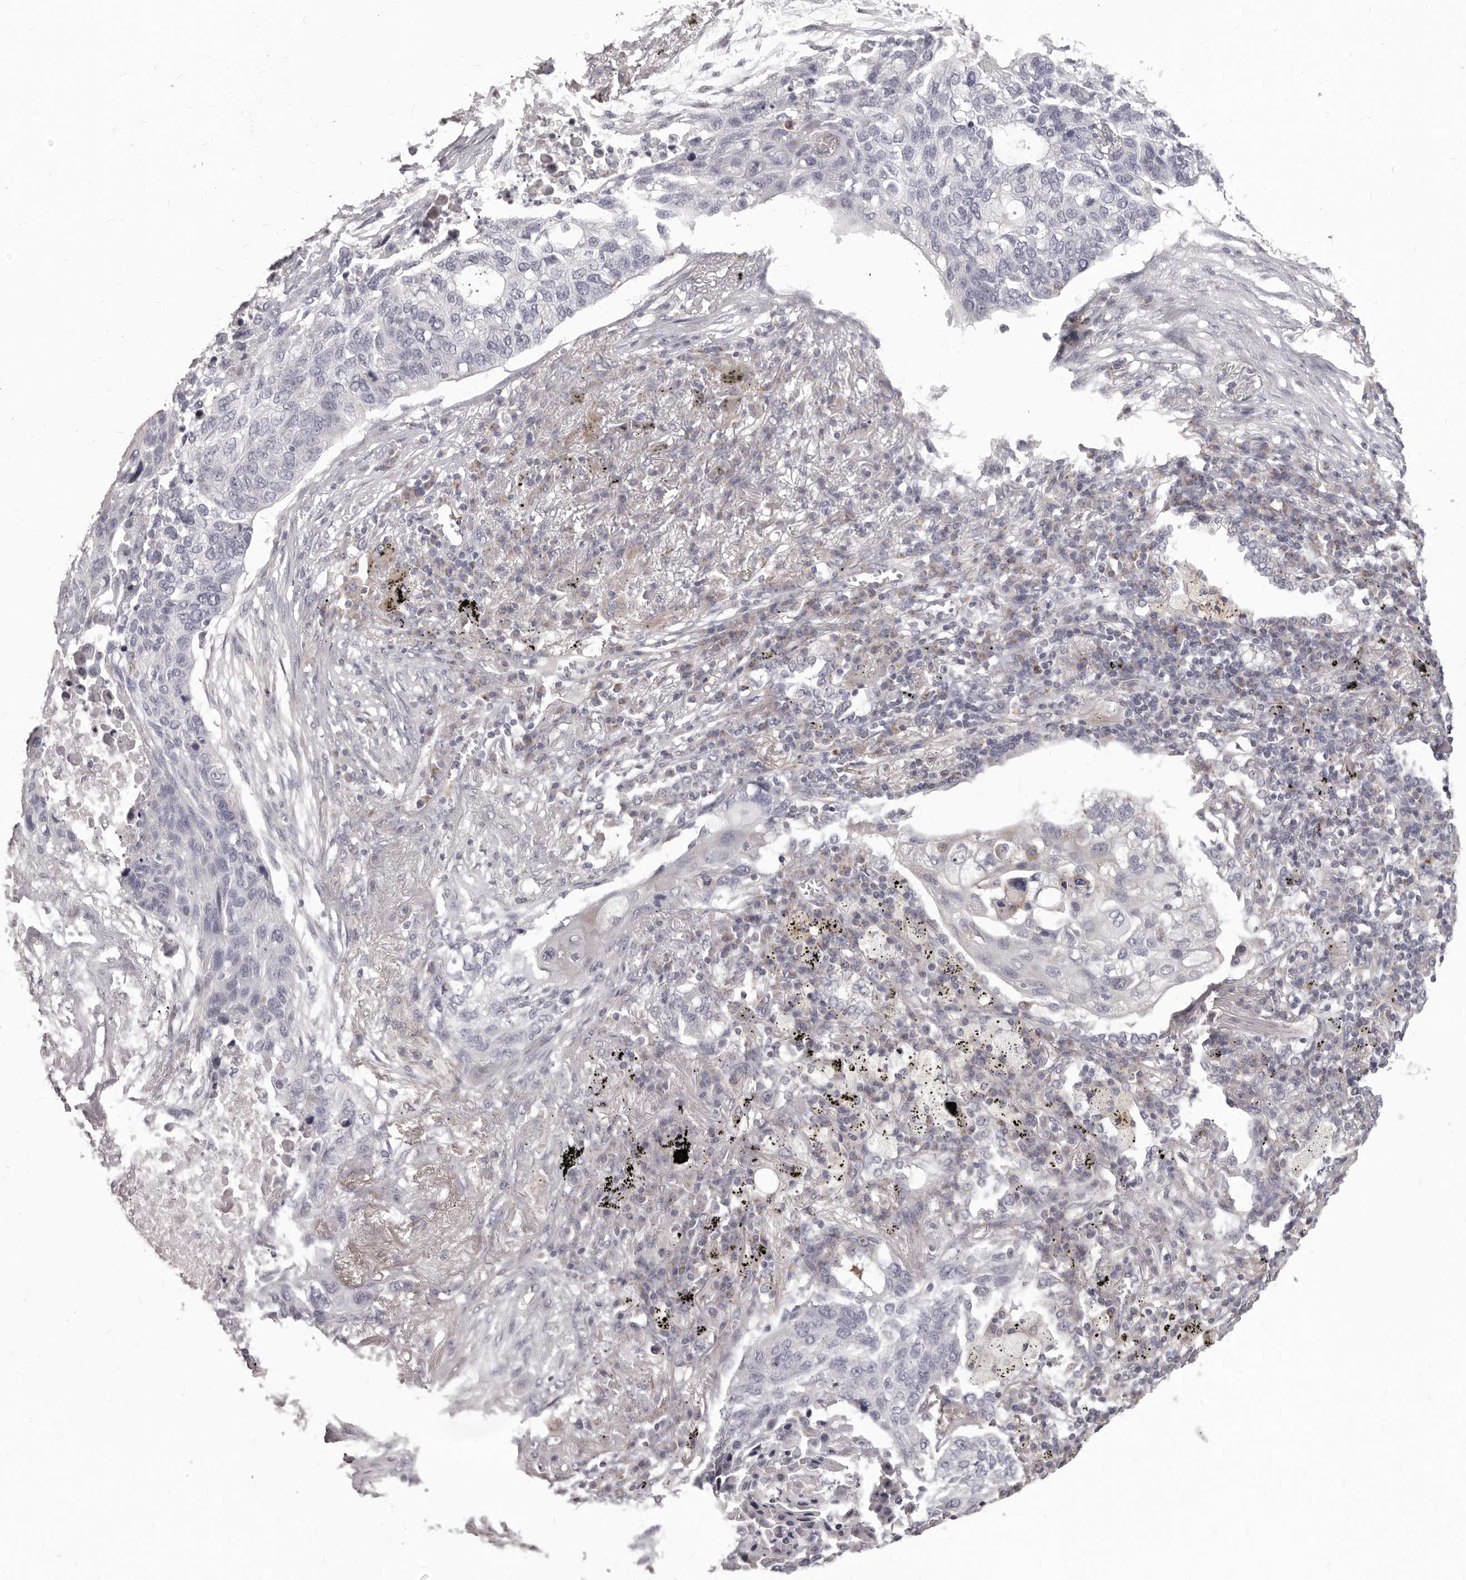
{"staining": {"intensity": "negative", "quantity": "none", "location": "none"}, "tissue": "lung cancer", "cell_type": "Tumor cells", "image_type": "cancer", "snomed": [{"axis": "morphology", "description": "Squamous cell carcinoma, NOS"}, {"axis": "topography", "description": "Lung"}], "caption": "Tumor cells are negative for brown protein staining in lung cancer (squamous cell carcinoma). (DAB (3,3'-diaminobenzidine) immunohistochemistry (IHC), high magnification).", "gene": "PRMT2", "patient": {"sex": "female", "age": 63}}